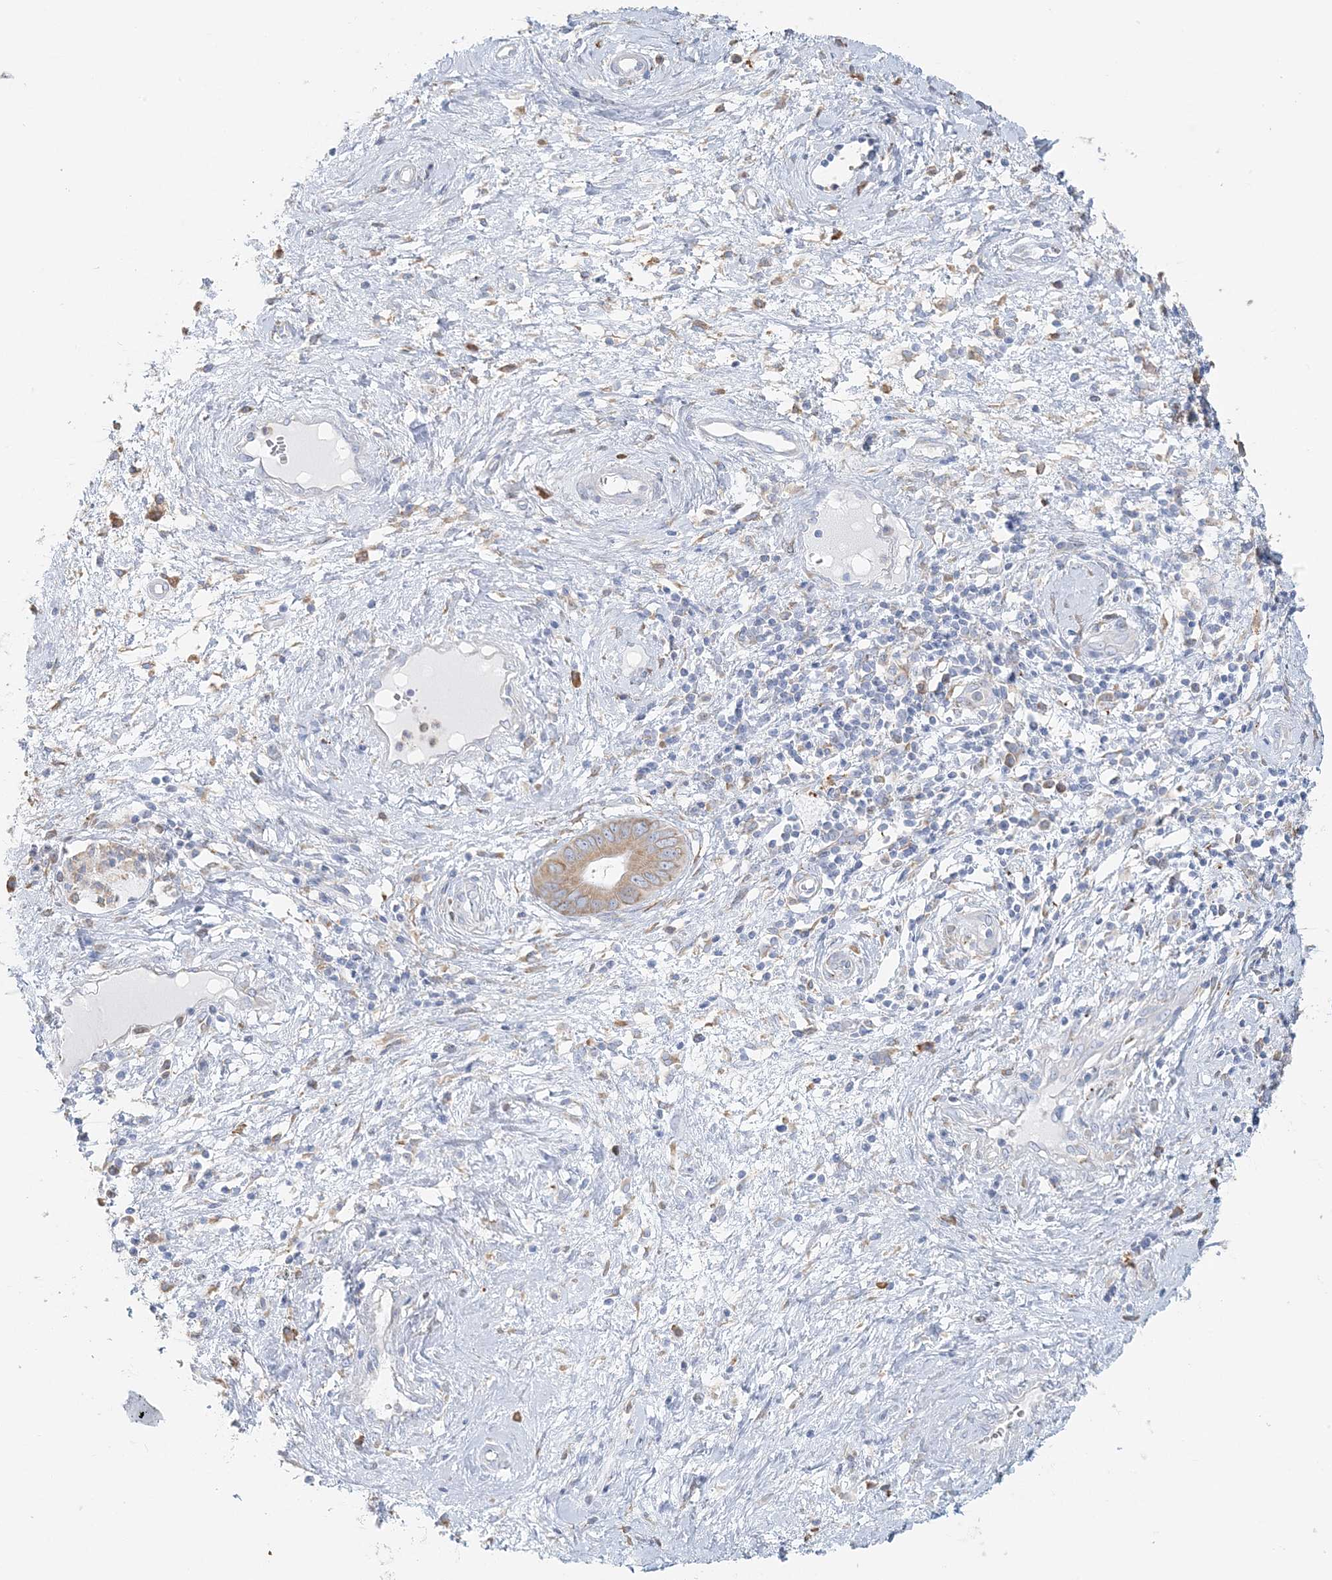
{"staining": {"intensity": "weak", "quantity": "25%-75%", "location": "cytoplasmic/membranous"}, "tissue": "cervical cancer", "cell_type": "Tumor cells", "image_type": "cancer", "snomed": [{"axis": "morphology", "description": "Adenocarcinoma, NOS"}, {"axis": "topography", "description": "Cervix"}], "caption": "This image demonstrates cervical adenocarcinoma stained with immunohistochemistry (IHC) to label a protein in brown. The cytoplasmic/membranous of tumor cells show weak positivity for the protein. Nuclei are counter-stained blue.", "gene": "TBC1D5", "patient": {"sex": "female", "age": 44}}